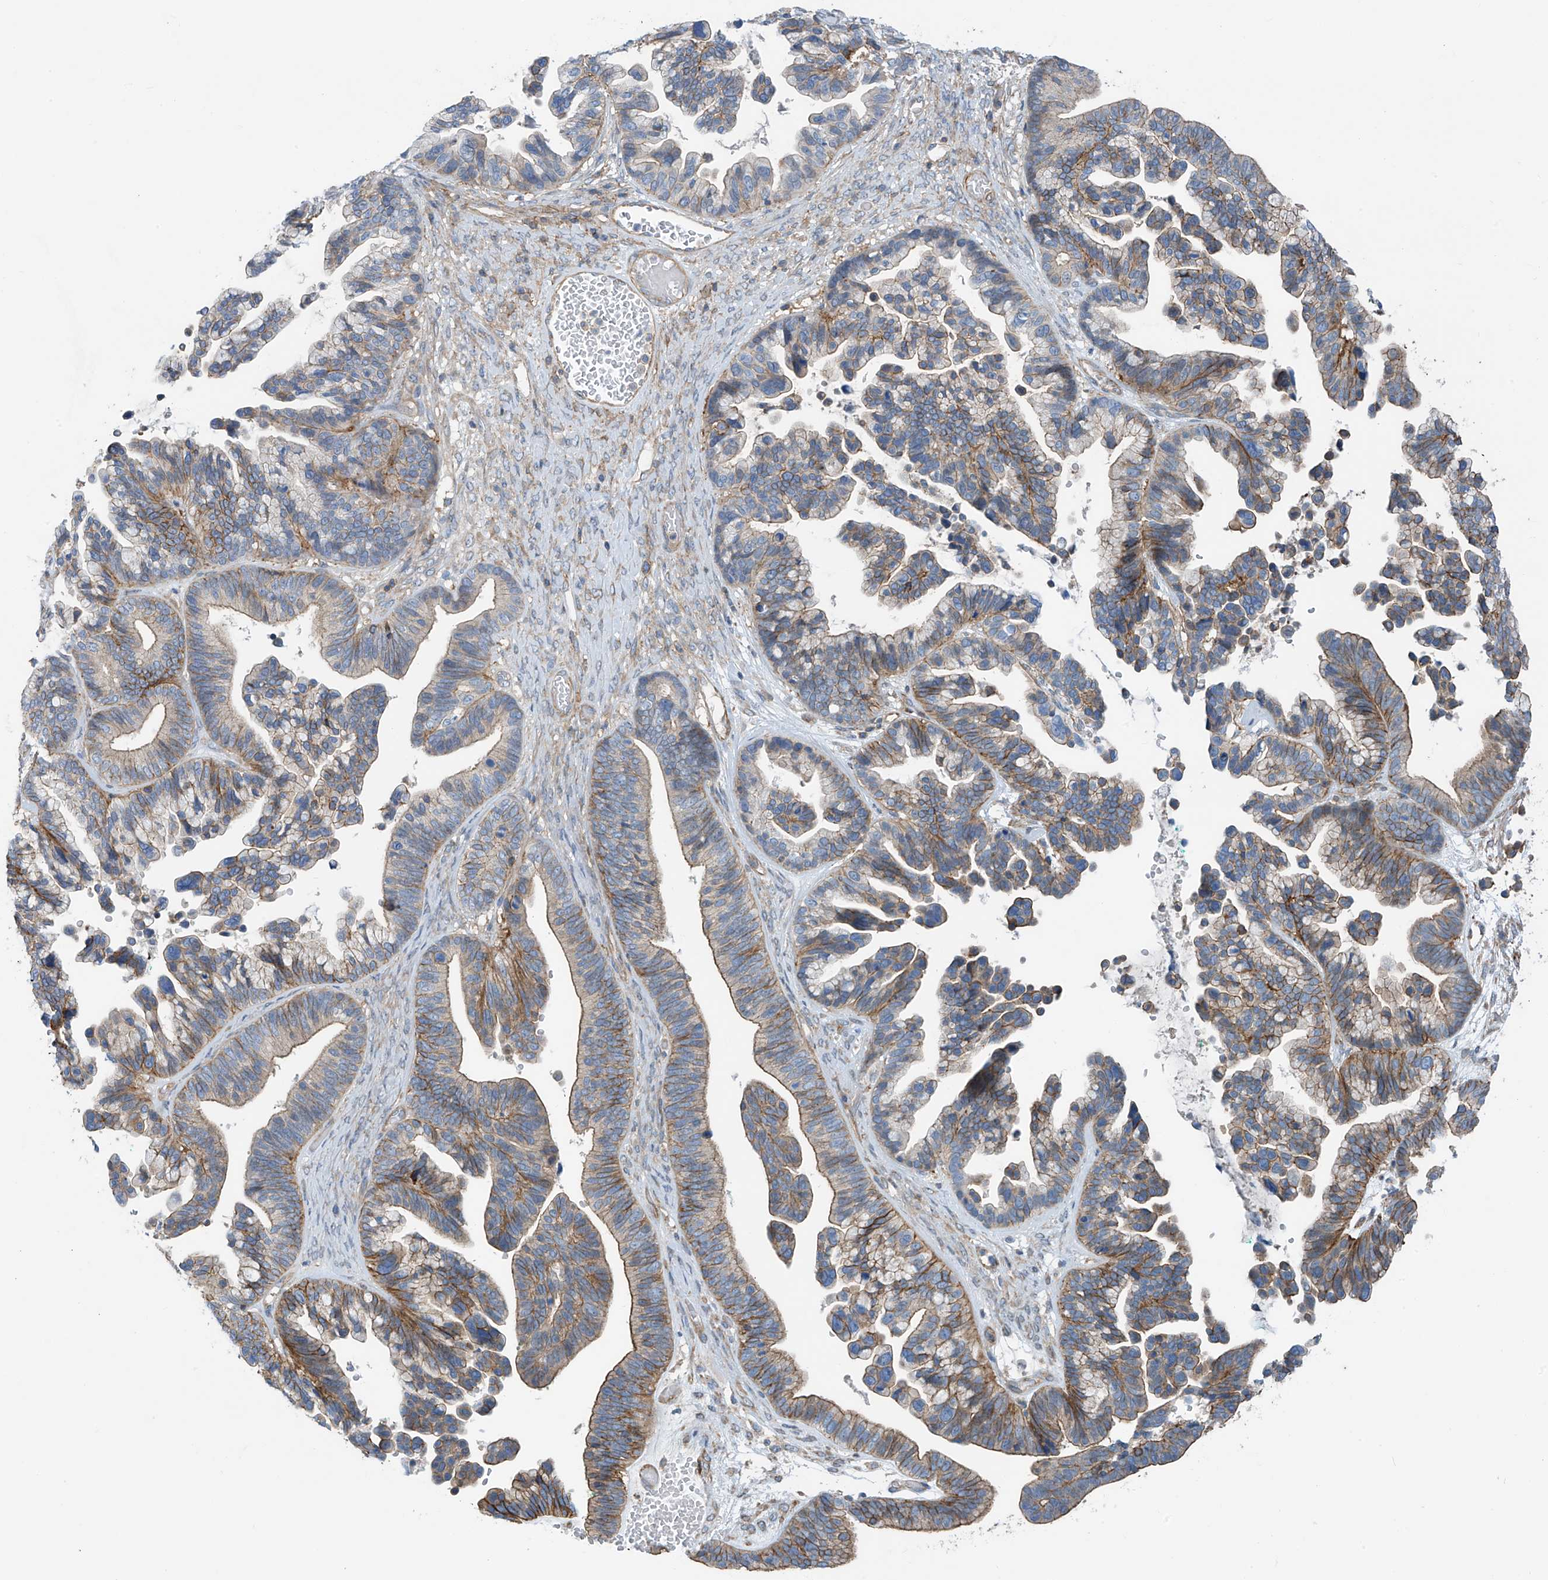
{"staining": {"intensity": "moderate", "quantity": "25%-75%", "location": "cytoplasmic/membranous"}, "tissue": "ovarian cancer", "cell_type": "Tumor cells", "image_type": "cancer", "snomed": [{"axis": "morphology", "description": "Cystadenocarcinoma, serous, NOS"}, {"axis": "topography", "description": "Ovary"}], "caption": "Human ovarian cancer stained with a protein marker displays moderate staining in tumor cells.", "gene": "SLC1A5", "patient": {"sex": "female", "age": 56}}